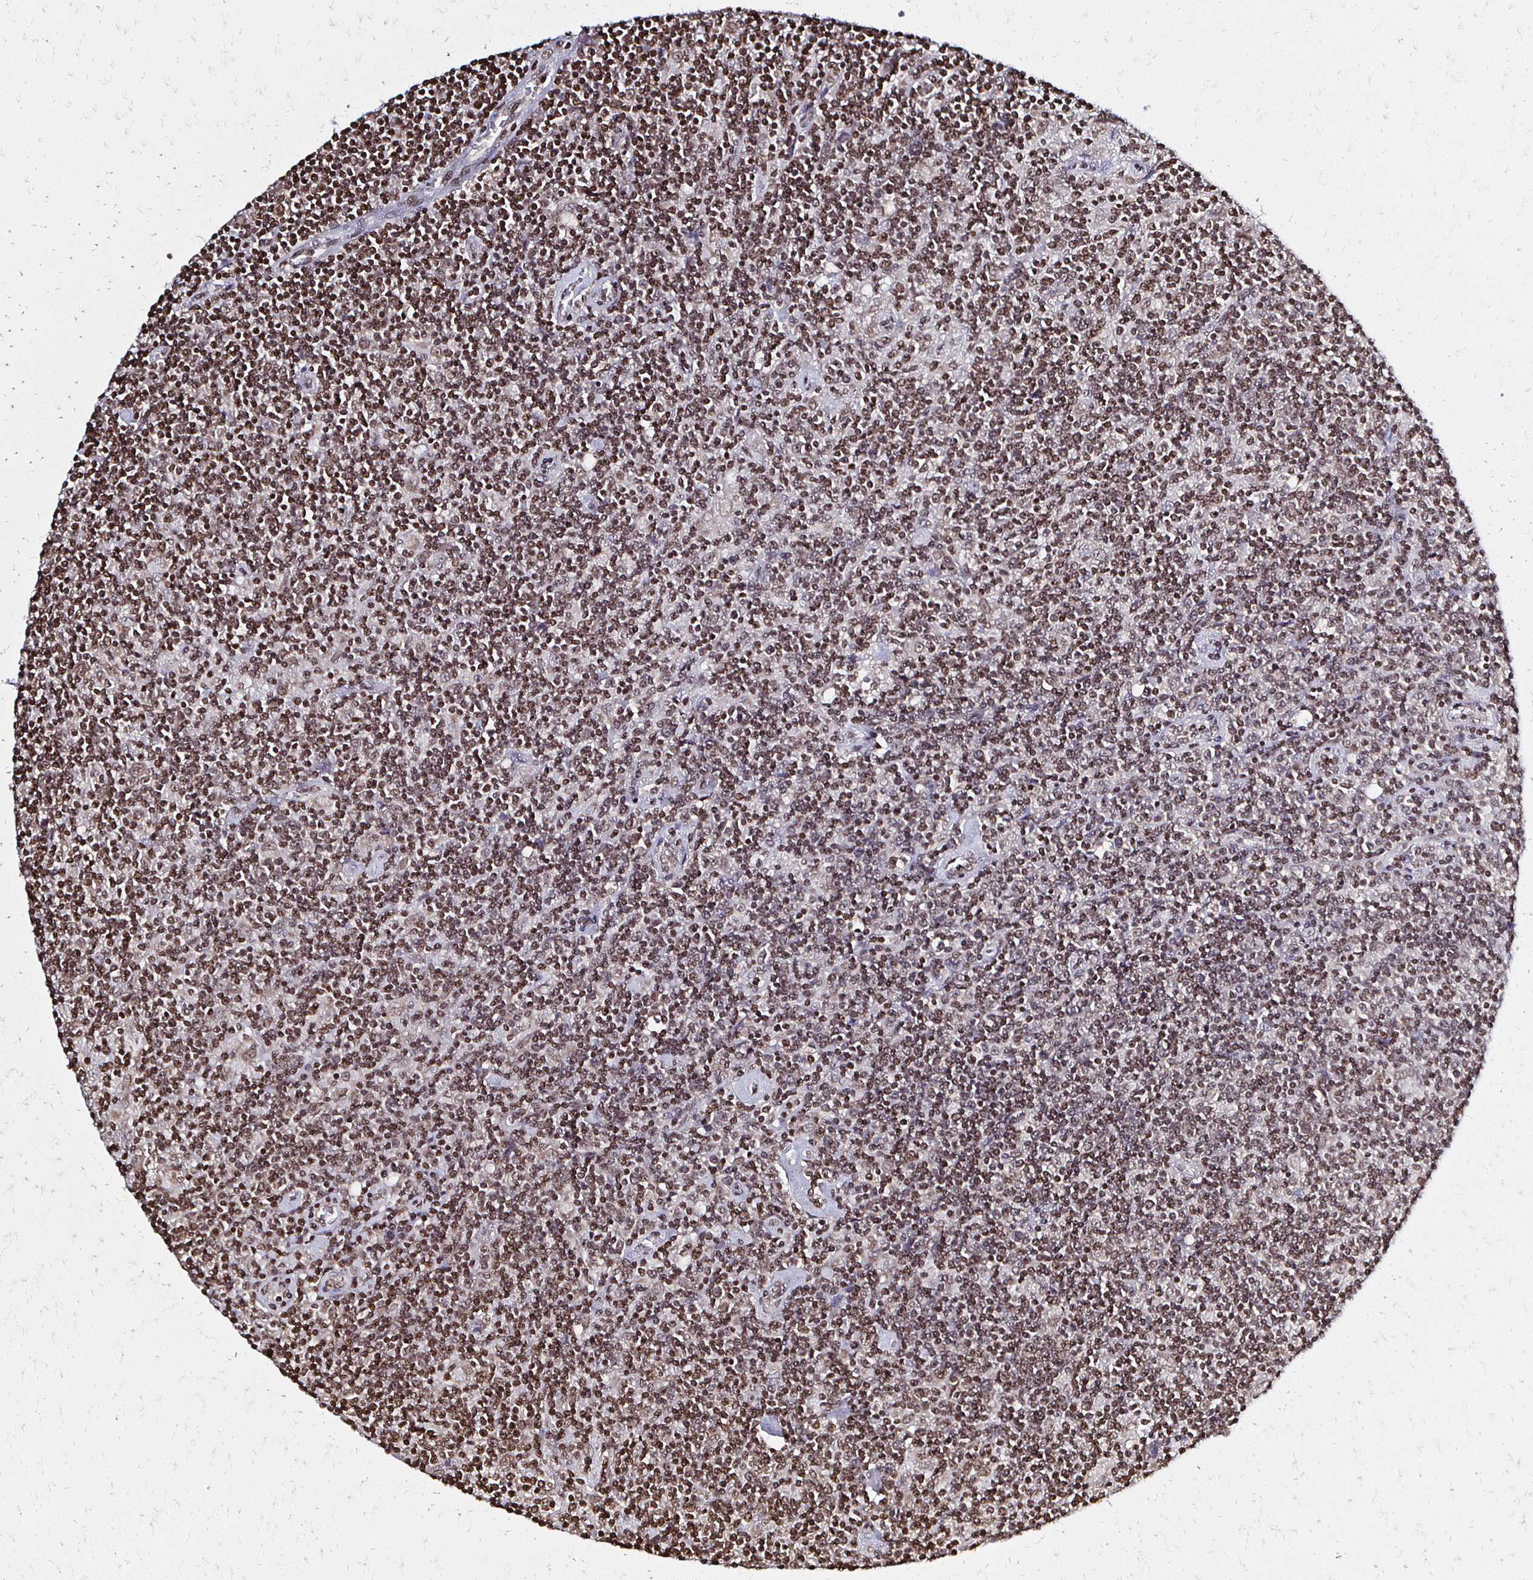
{"staining": {"intensity": "weak", "quantity": "25%-75%", "location": "nuclear"}, "tissue": "lymphoma", "cell_type": "Tumor cells", "image_type": "cancer", "snomed": [{"axis": "morphology", "description": "Hodgkin's disease, NOS"}, {"axis": "topography", "description": "Lymph node"}], "caption": "This is a micrograph of immunohistochemistry staining of Hodgkin's disease, which shows weak expression in the nuclear of tumor cells.", "gene": "HOXA9", "patient": {"sex": "male", "age": 40}}